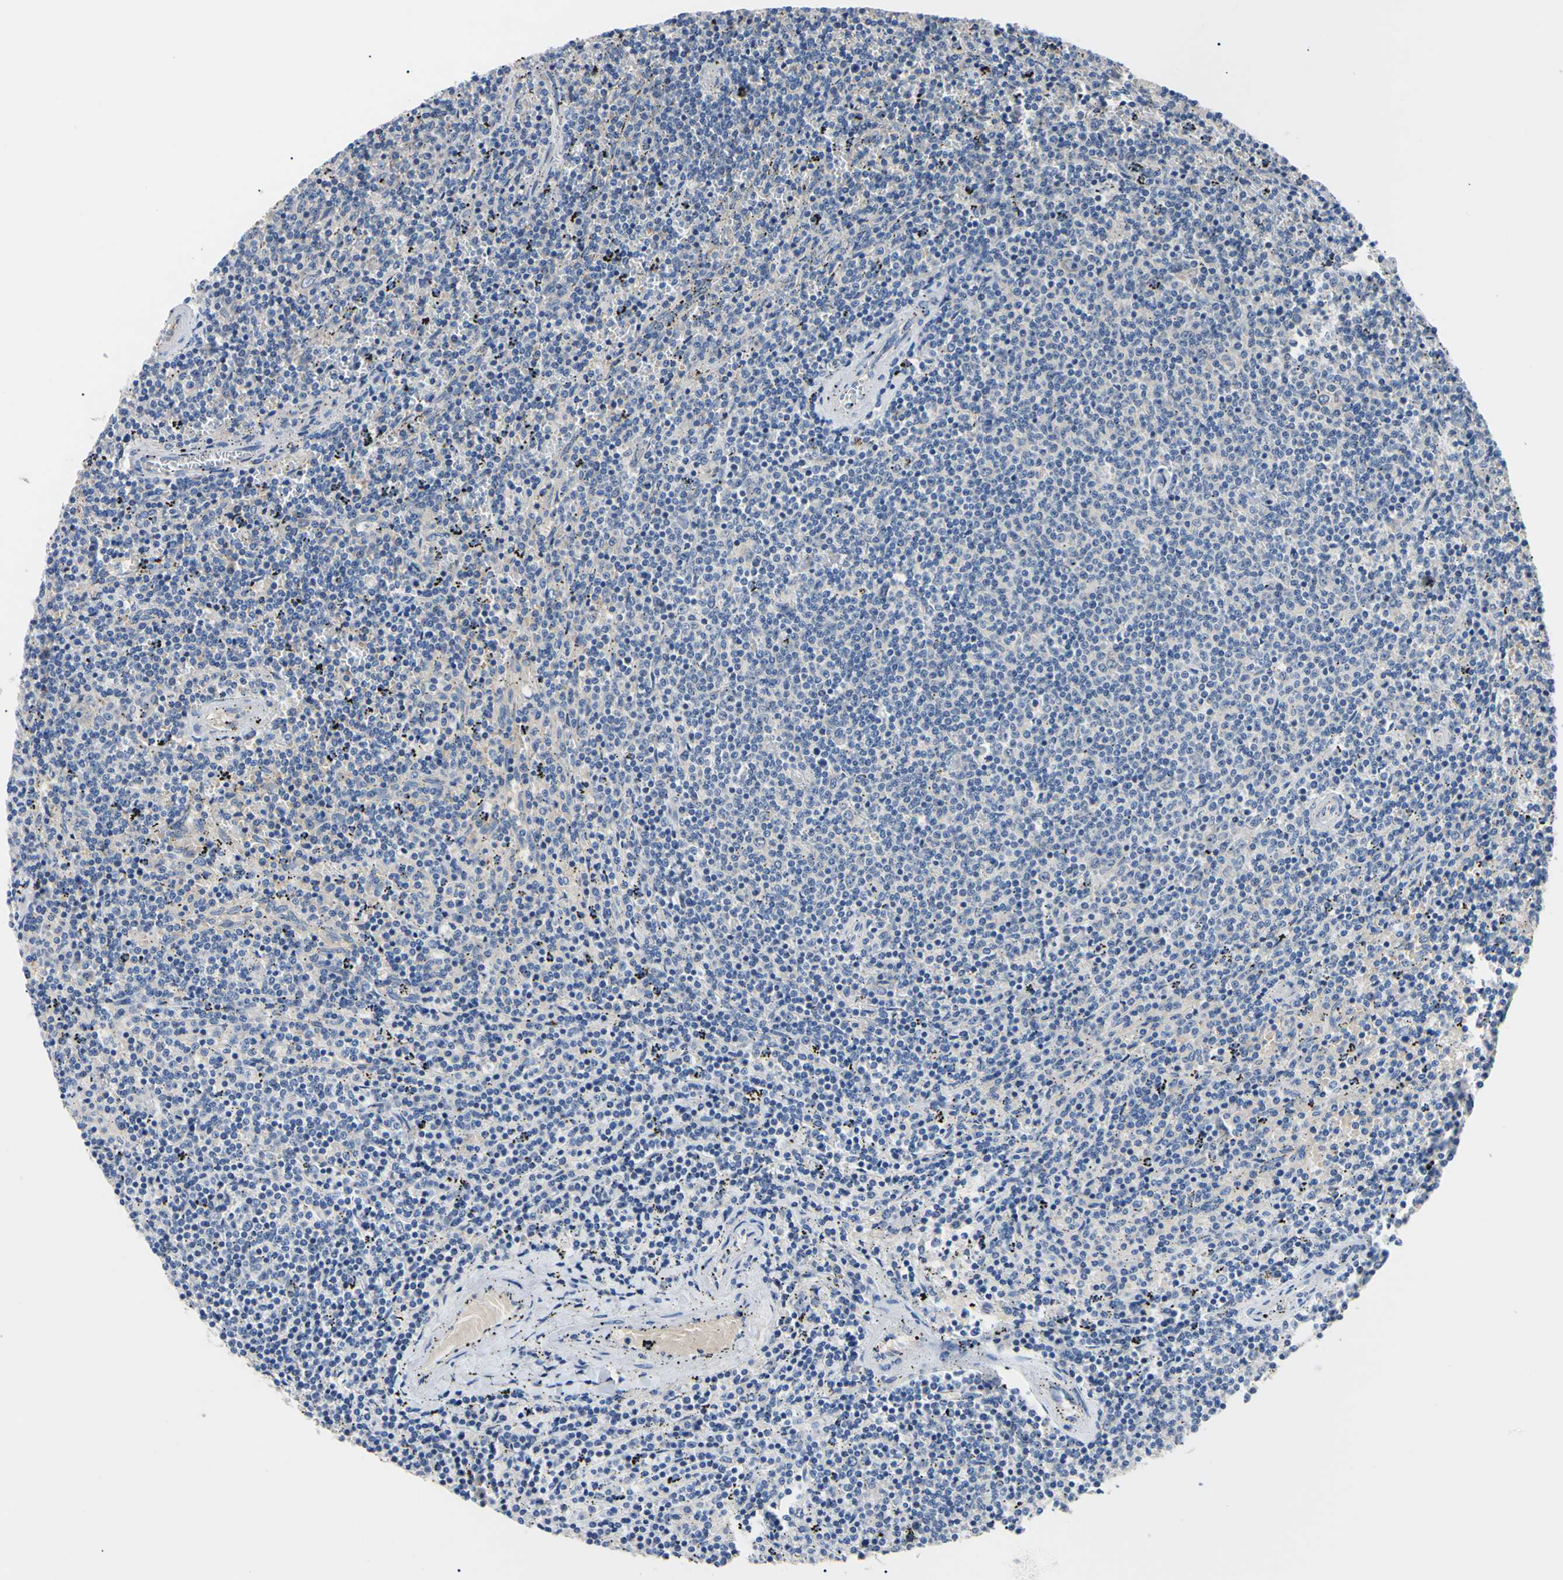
{"staining": {"intensity": "negative", "quantity": "none", "location": "none"}, "tissue": "lymphoma", "cell_type": "Tumor cells", "image_type": "cancer", "snomed": [{"axis": "morphology", "description": "Malignant lymphoma, non-Hodgkin's type, Low grade"}, {"axis": "topography", "description": "Spleen"}], "caption": "Histopathology image shows no significant protein positivity in tumor cells of lymphoma.", "gene": "RARS1", "patient": {"sex": "female", "age": 50}}